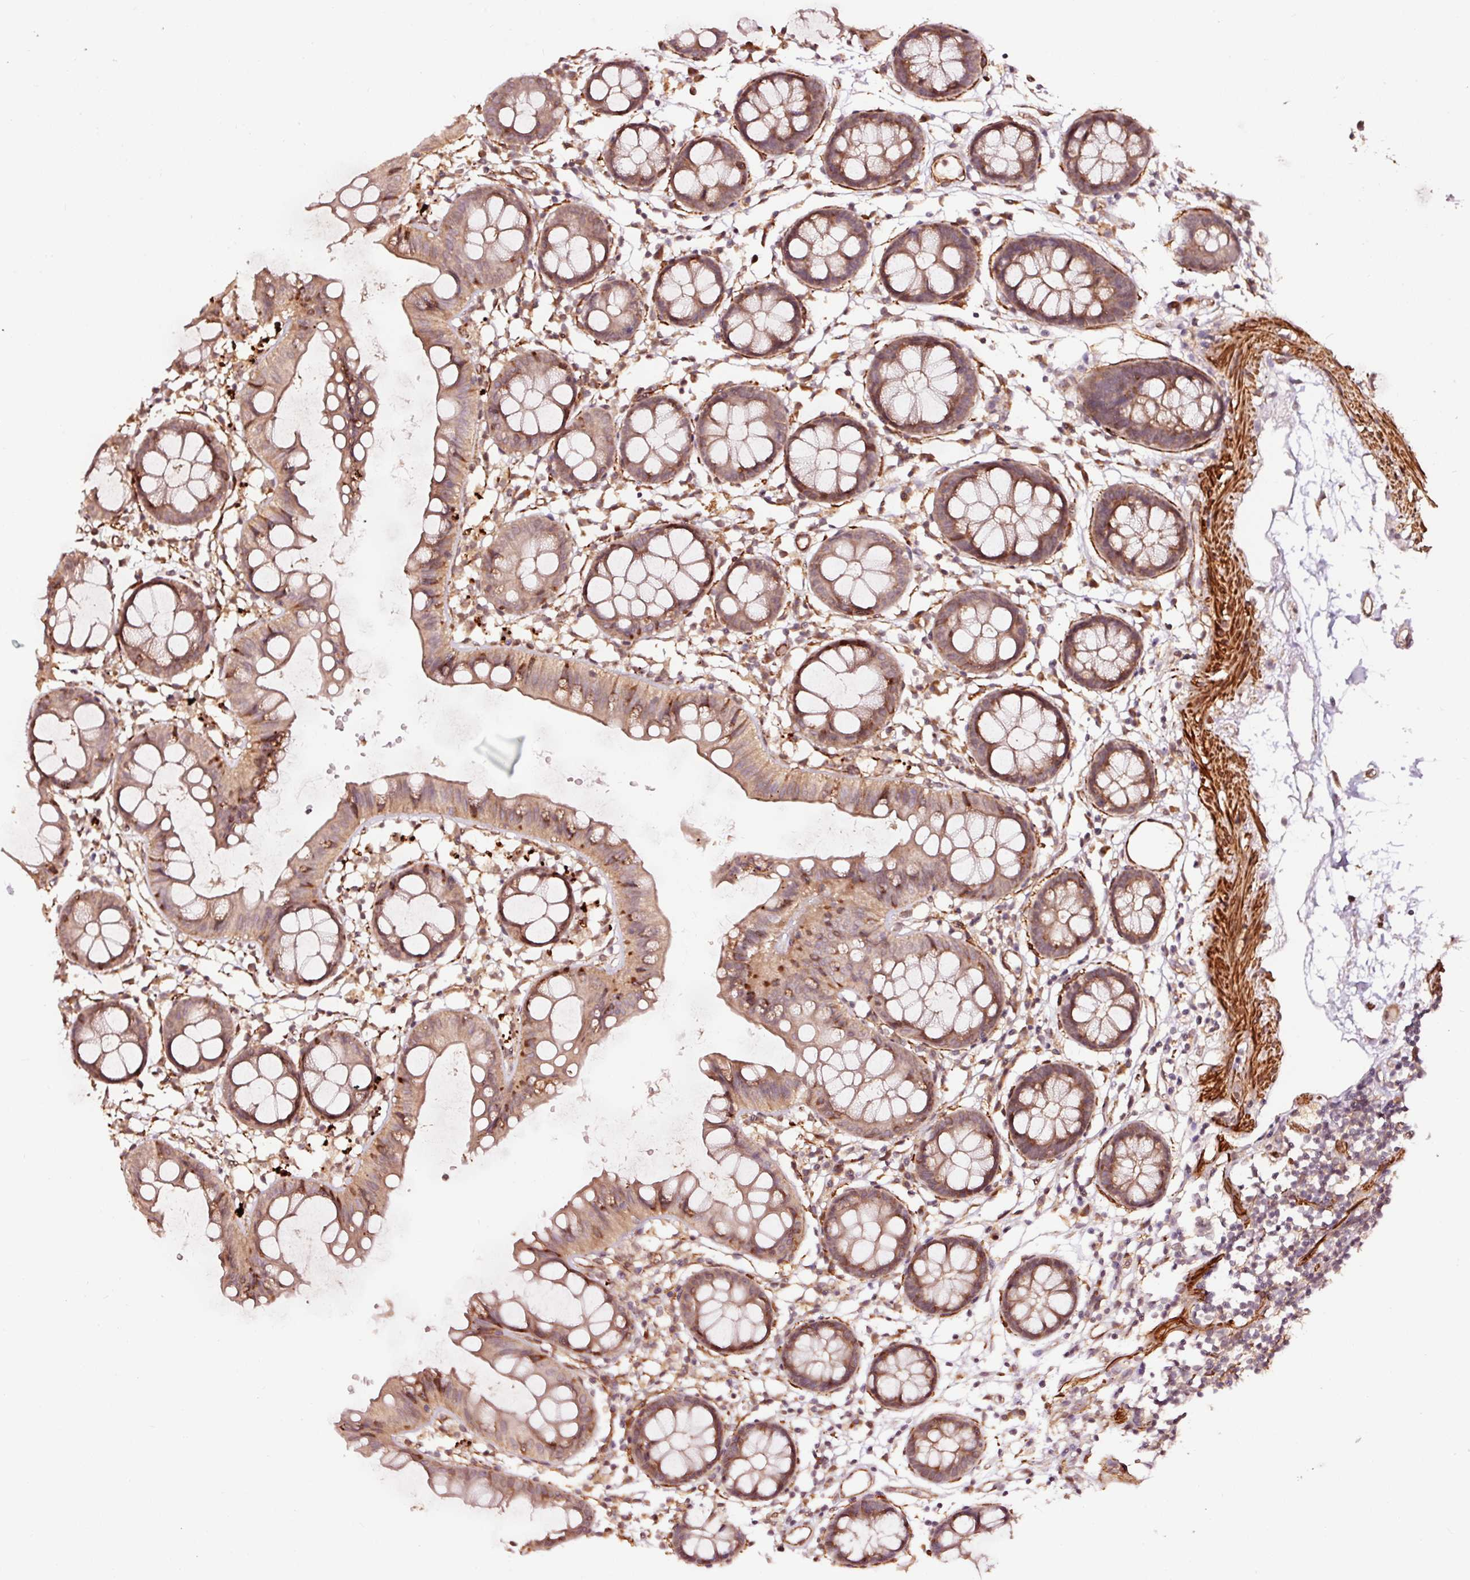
{"staining": {"intensity": "strong", "quantity": ">75%", "location": "cytoplasmic/membranous"}, "tissue": "colon", "cell_type": "Endothelial cells", "image_type": "normal", "snomed": [{"axis": "morphology", "description": "Normal tissue, NOS"}, {"axis": "topography", "description": "Colon"}], "caption": "Immunohistochemistry staining of normal colon, which reveals high levels of strong cytoplasmic/membranous staining in about >75% of endothelial cells indicating strong cytoplasmic/membranous protein positivity. The staining was performed using DAB (3,3'-diaminobenzidine) (brown) for protein detection and nuclei were counterstained in hematoxylin (blue).", "gene": "TPM1", "patient": {"sex": "female", "age": 84}}